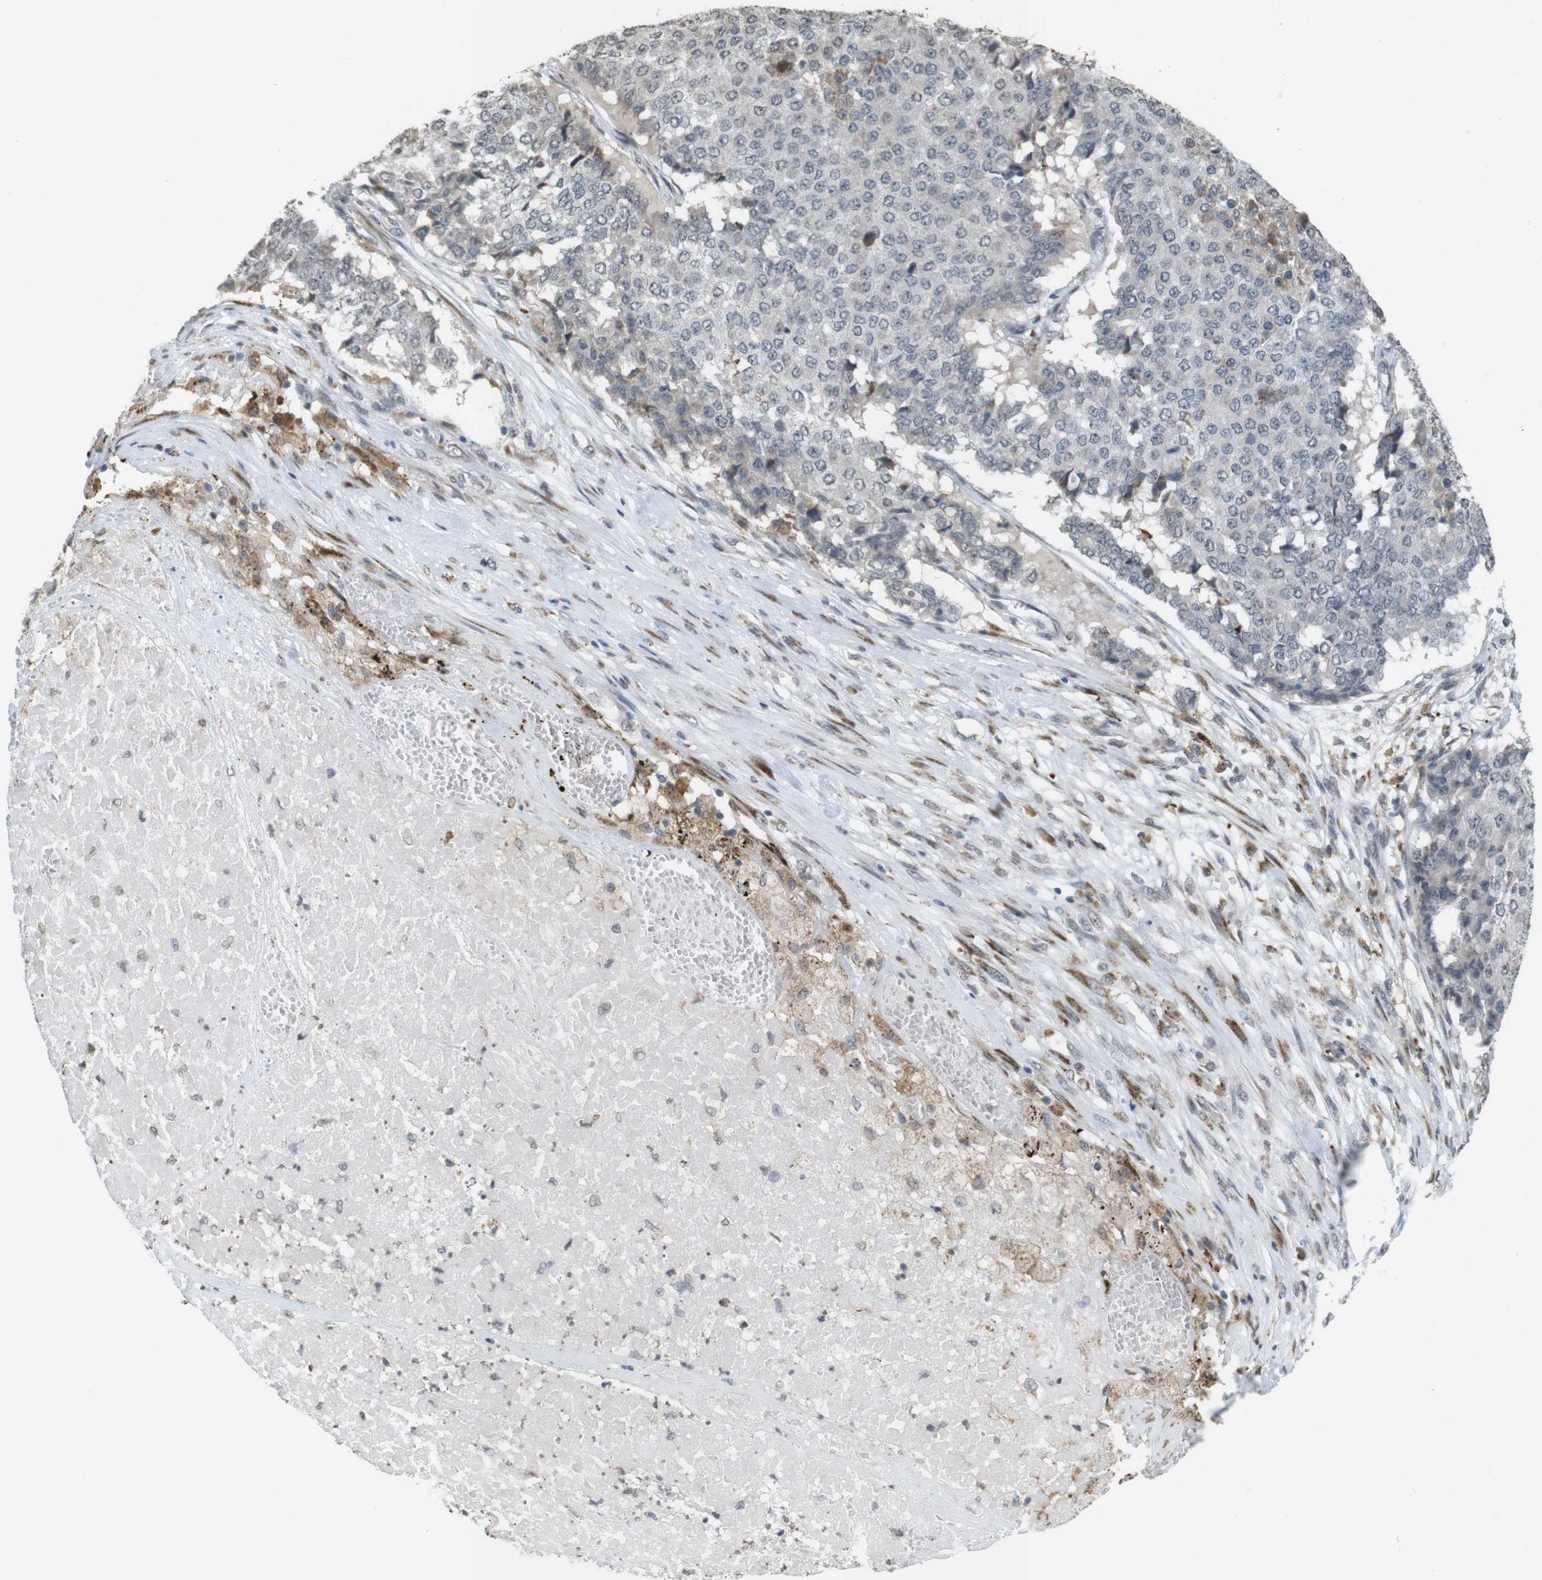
{"staining": {"intensity": "moderate", "quantity": "25%-75%", "location": "cytoplasmic/membranous"}, "tissue": "pancreatic cancer", "cell_type": "Tumor cells", "image_type": "cancer", "snomed": [{"axis": "morphology", "description": "Adenocarcinoma, NOS"}, {"axis": "topography", "description": "Pancreas"}], "caption": "Immunohistochemical staining of human pancreatic cancer (adenocarcinoma) shows moderate cytoplasmic/membranous protein staining in approximately 25%-75% of tumor cells. The staining was performed using DAB to visualize the protein expression in brown, while the nuclei were stained in blue with hematoxylin (Magnification: 20x).", "gene": "FZD10", "patient": {"sex": "male", "age": 50}}